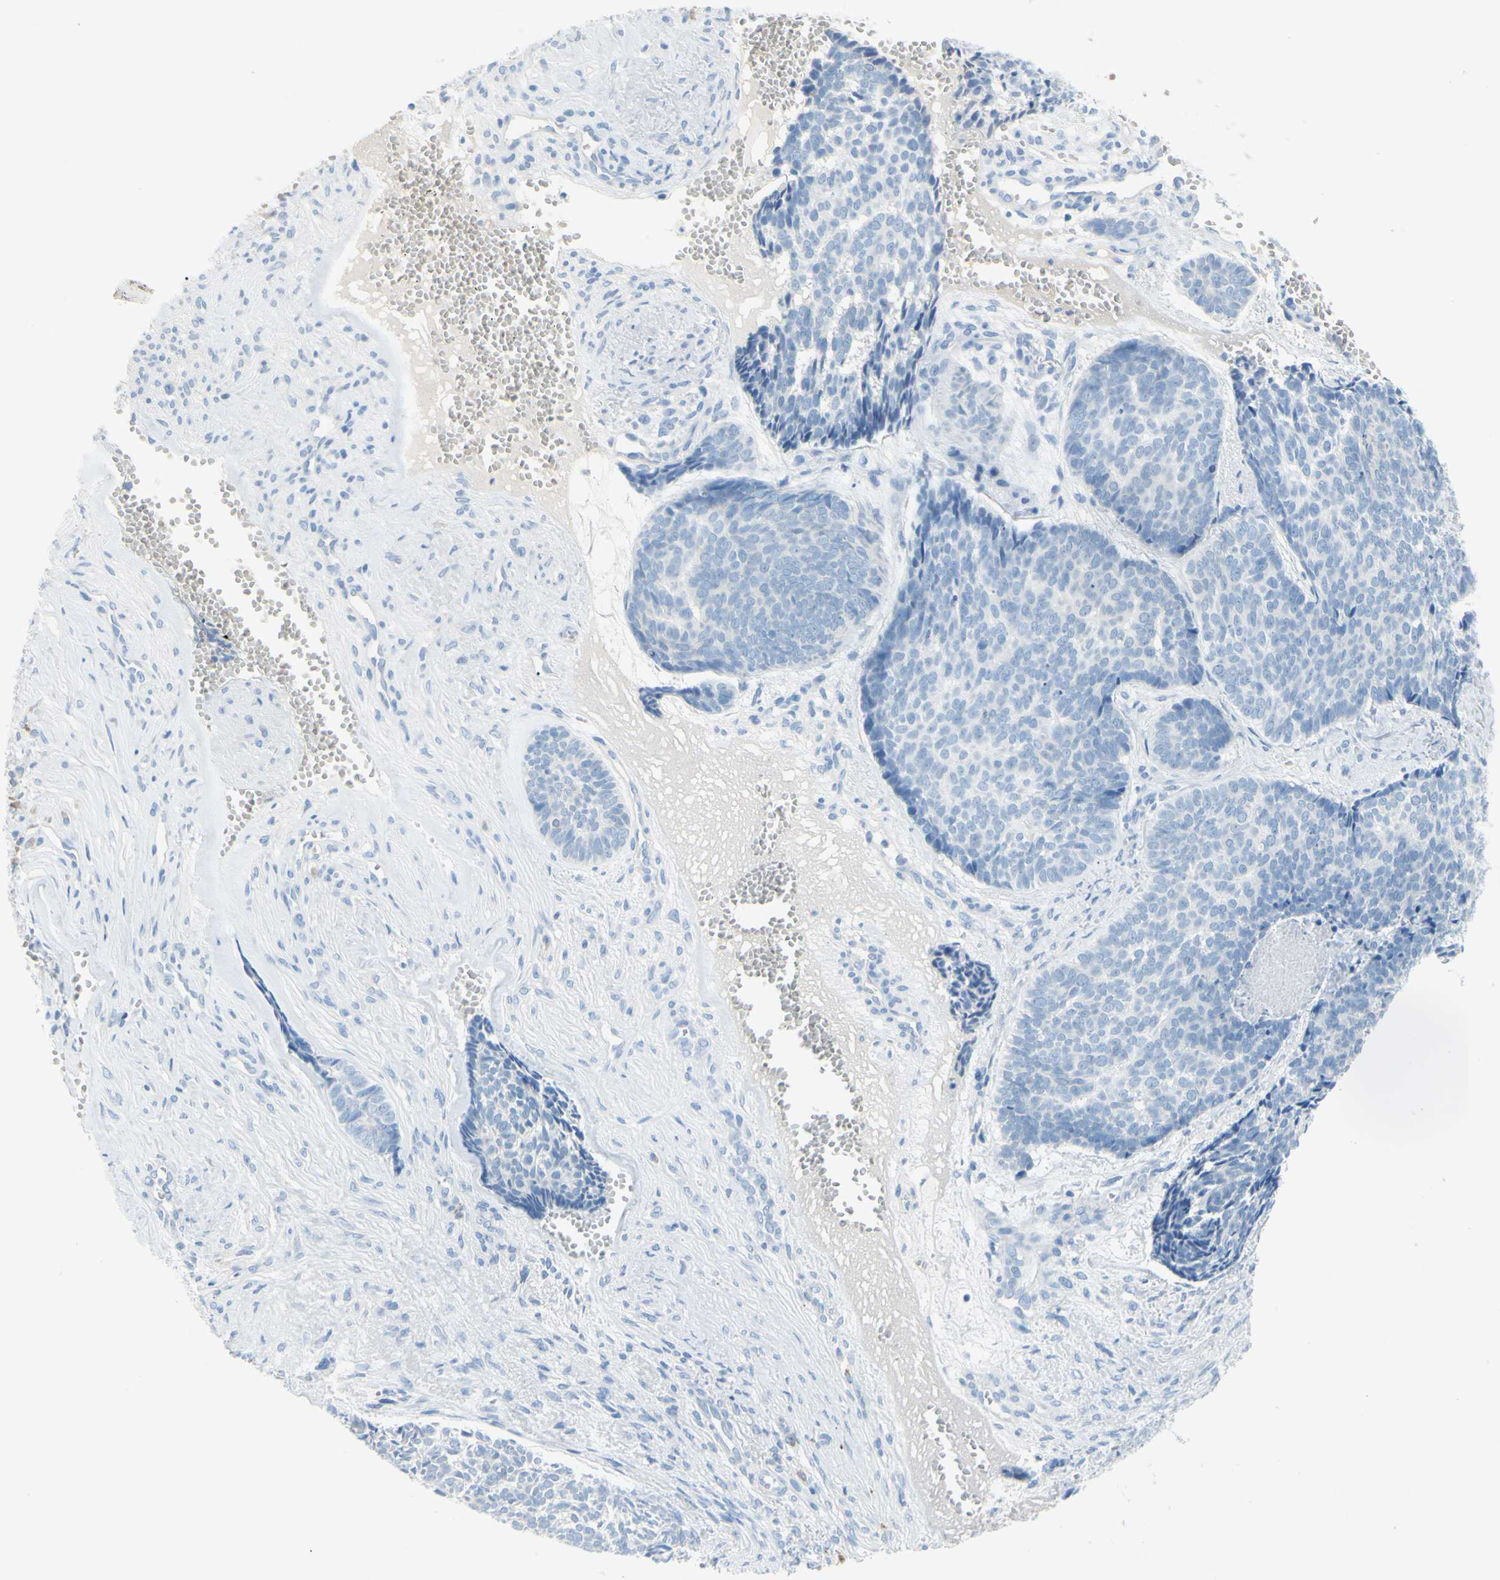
{"staining": {"intensity": "negative", "quantity": "none", "location": "none"}, "tissue": "skin cancer", "cell_type": "Tumor cells", "image_type": "cancer", "snomed": [{"axis": "morphology", "description": "Basal cell carcinoma"}, {"axis": "topography", "description": "Skin"}], "caption": "There is no significant expression in tumor cells of skin basal cell carcinoma.", "gene": "DCT", "patient": {"sex": "male", "age": 84}}